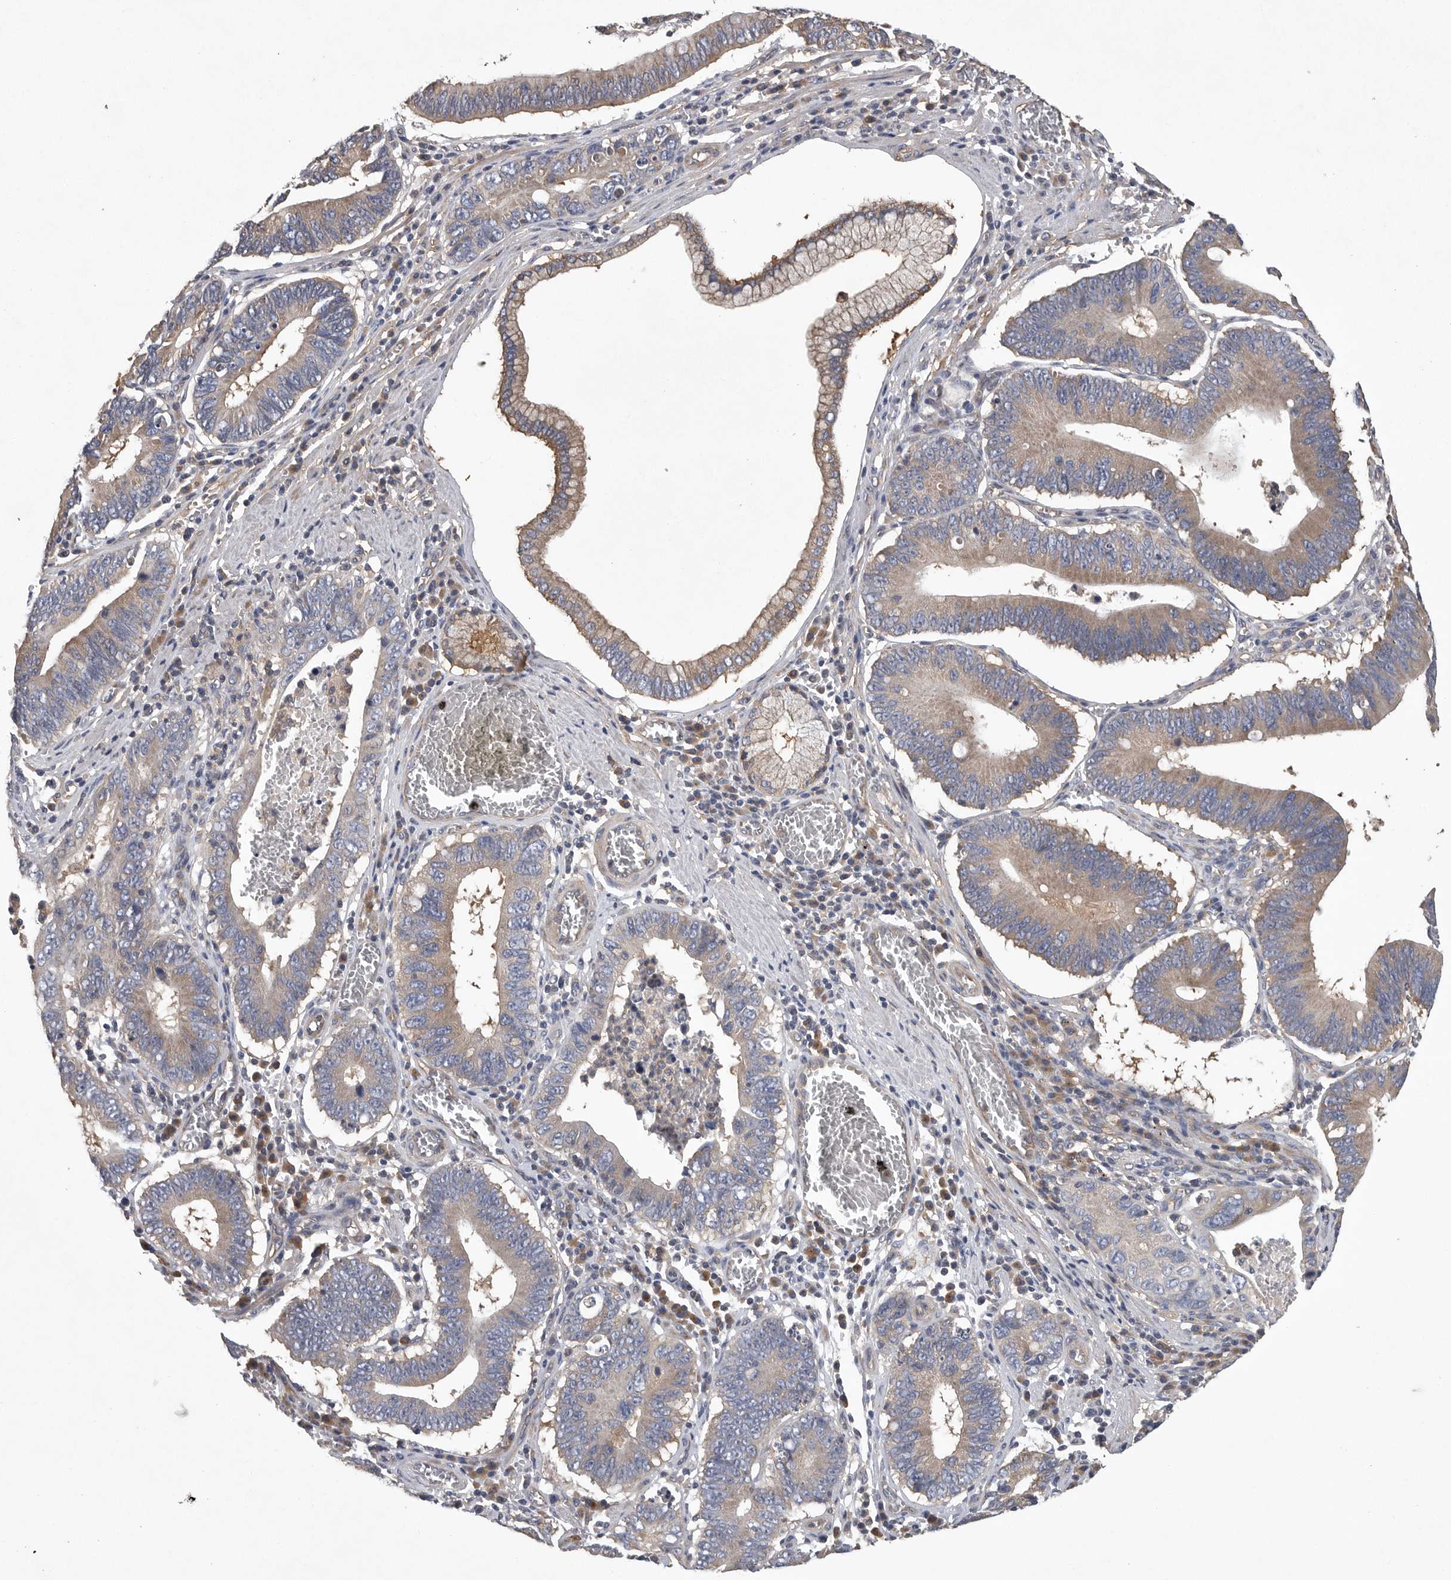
{"staining": {"intensity": "moderate", "quantity": "25%-75%", "location": "cytoplasmic/membranous"}, "tissue": "stomach cancer", "cell_type": "Tumor cells", "image_type": "cancer", "snomed": [{"axis": "morphology", "description": "Adenocarcinoma, NOS"}, {"axis": "topography", "description": "Stomach"}, {"axis": "topography", "description": "Gastric cardia"}], "caption": "Human stomach cancer (adenocarcinoma) stained with a brown dye shows moderate cytoplasmic/membranous positive positivity in about 25%-75% of tumor cells.", "gene": "OXR1", "patient": {"sex": "male", "age": 59}}